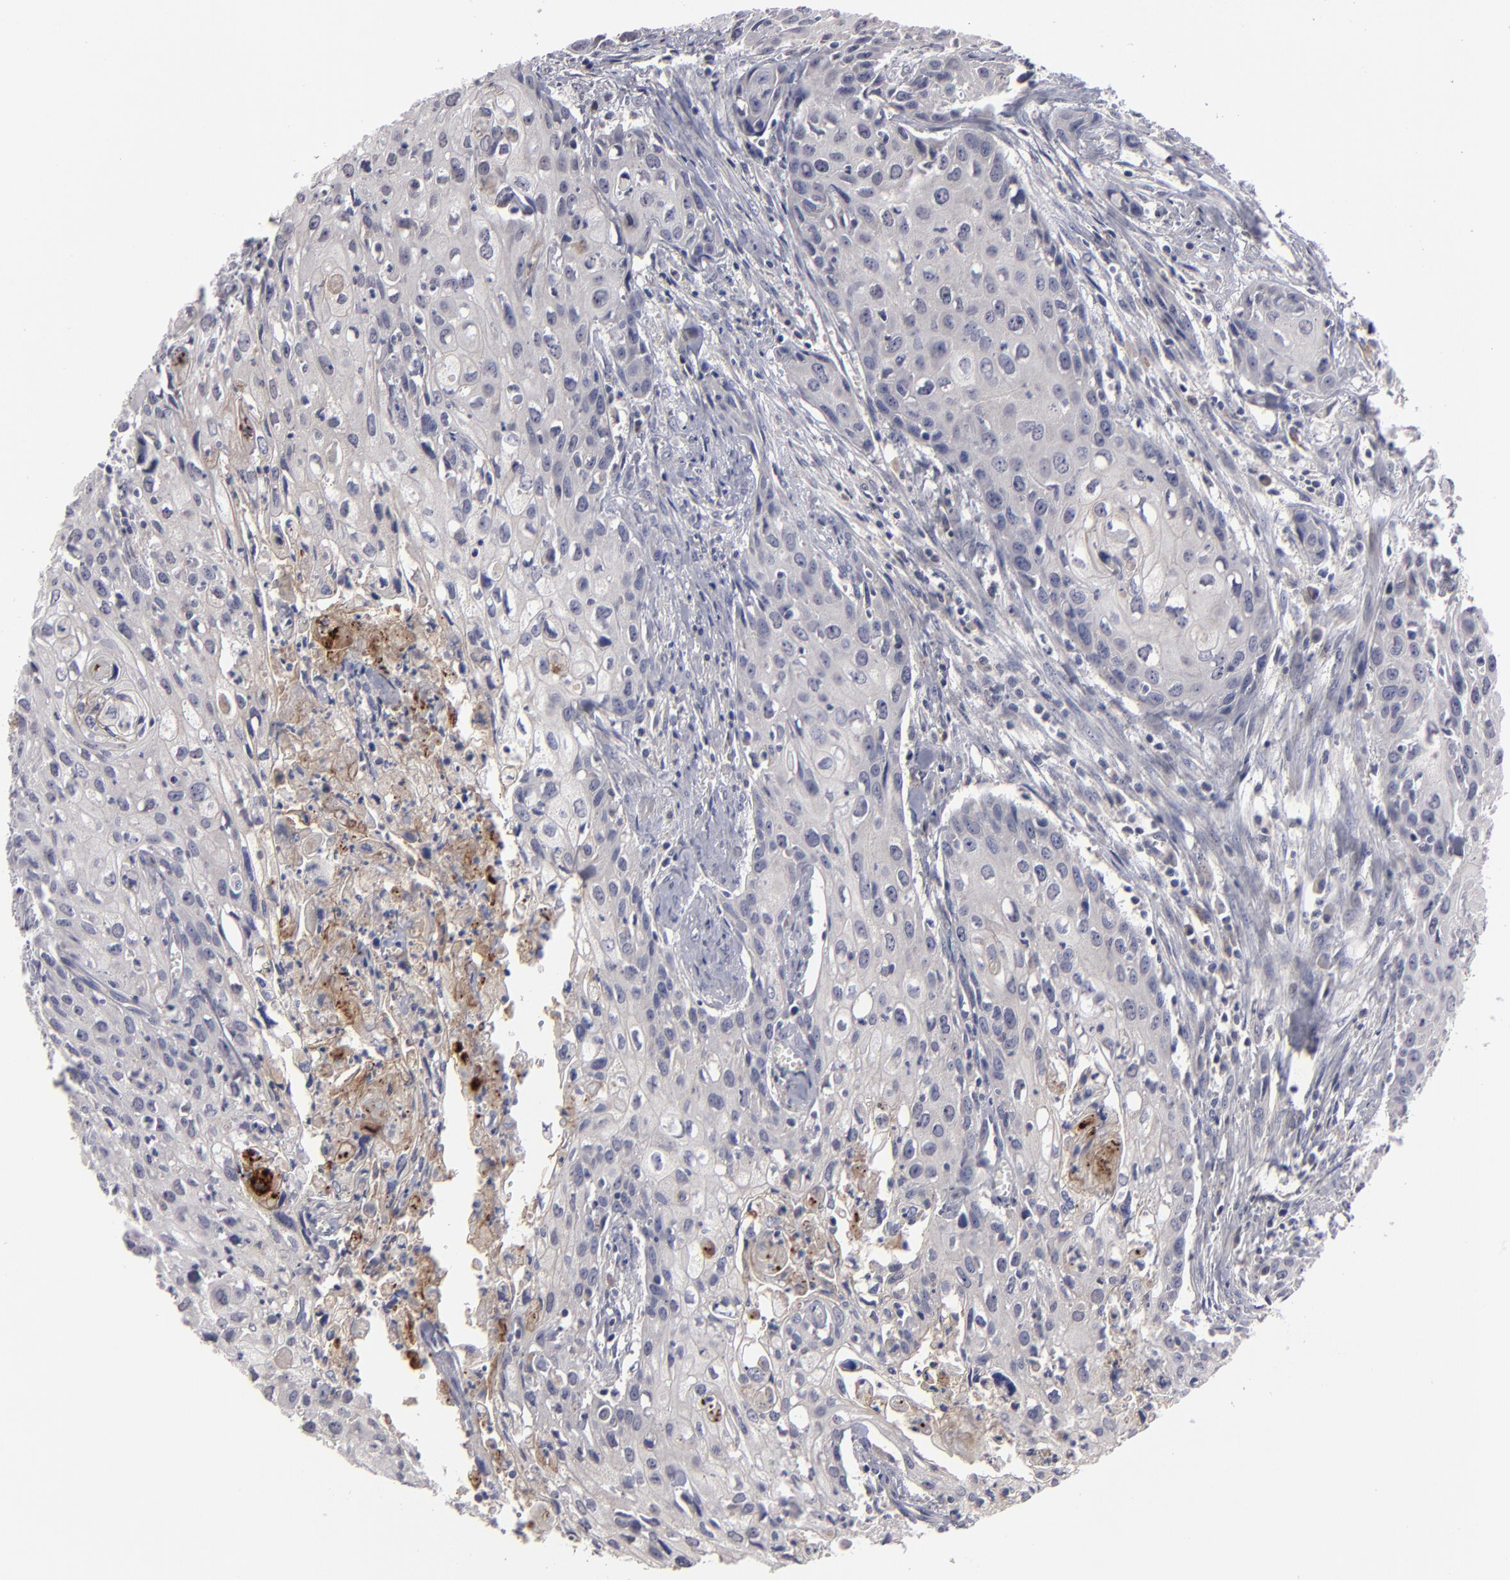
{"staining": {"intensity": "weak", "quantity": "<25%", "location": "cytoplasmic/membranous"}, "tissue": "urothelial cancer", "cell_type": "Tumor cells", "image_type": "cancer", "snomed": [{"axis": "morphology", "description": "Urothelial carcinoma, High grade"}, {"axis": "topography", "description": "Urinary bladder"}], "caption": "DAB immunohistochemical staining of urothelial cancer reveals no significant expression in tumor cells. (DAB (3,3'-diaminobenzidine) IHC, high magnification).", "gene": "GPM6B", "patient": {"sex": "male", "age": 54}}